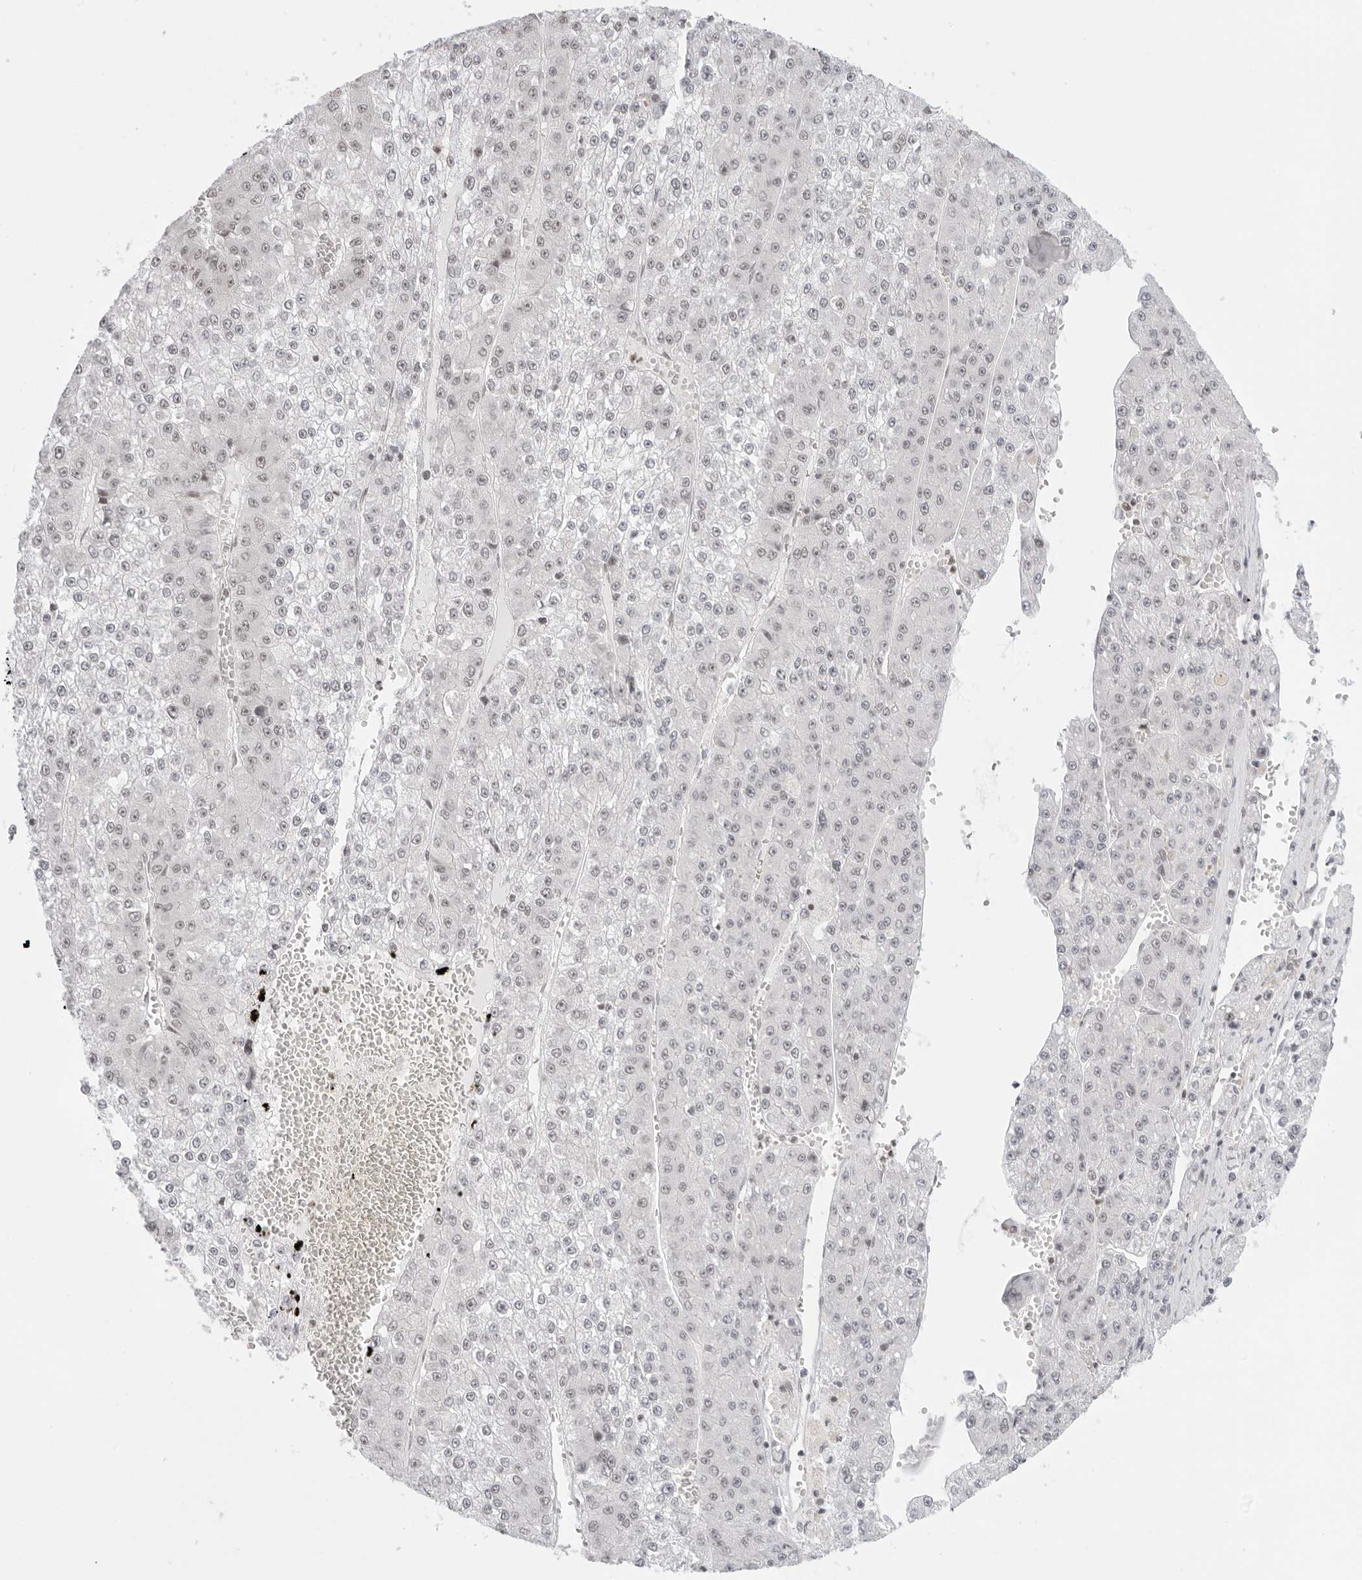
{"staining": {"intensity": "negative", "quantity": "none", "location": "none"}, "tissue": "liver cancer", "cell_type": "Tumor cells", "image_type": "cancer", "snomed": [{"axis": "morphology", "description": "Carcinoma, Hepatocellular, NOS"}, {"axis": "topography", "description": "Liver"}], "caption": "Tumor cells show no significant expression in liver hepatocellular carcinoma.", "gene": "TCIM", "patient": {"sex": "female", "age": 73}}